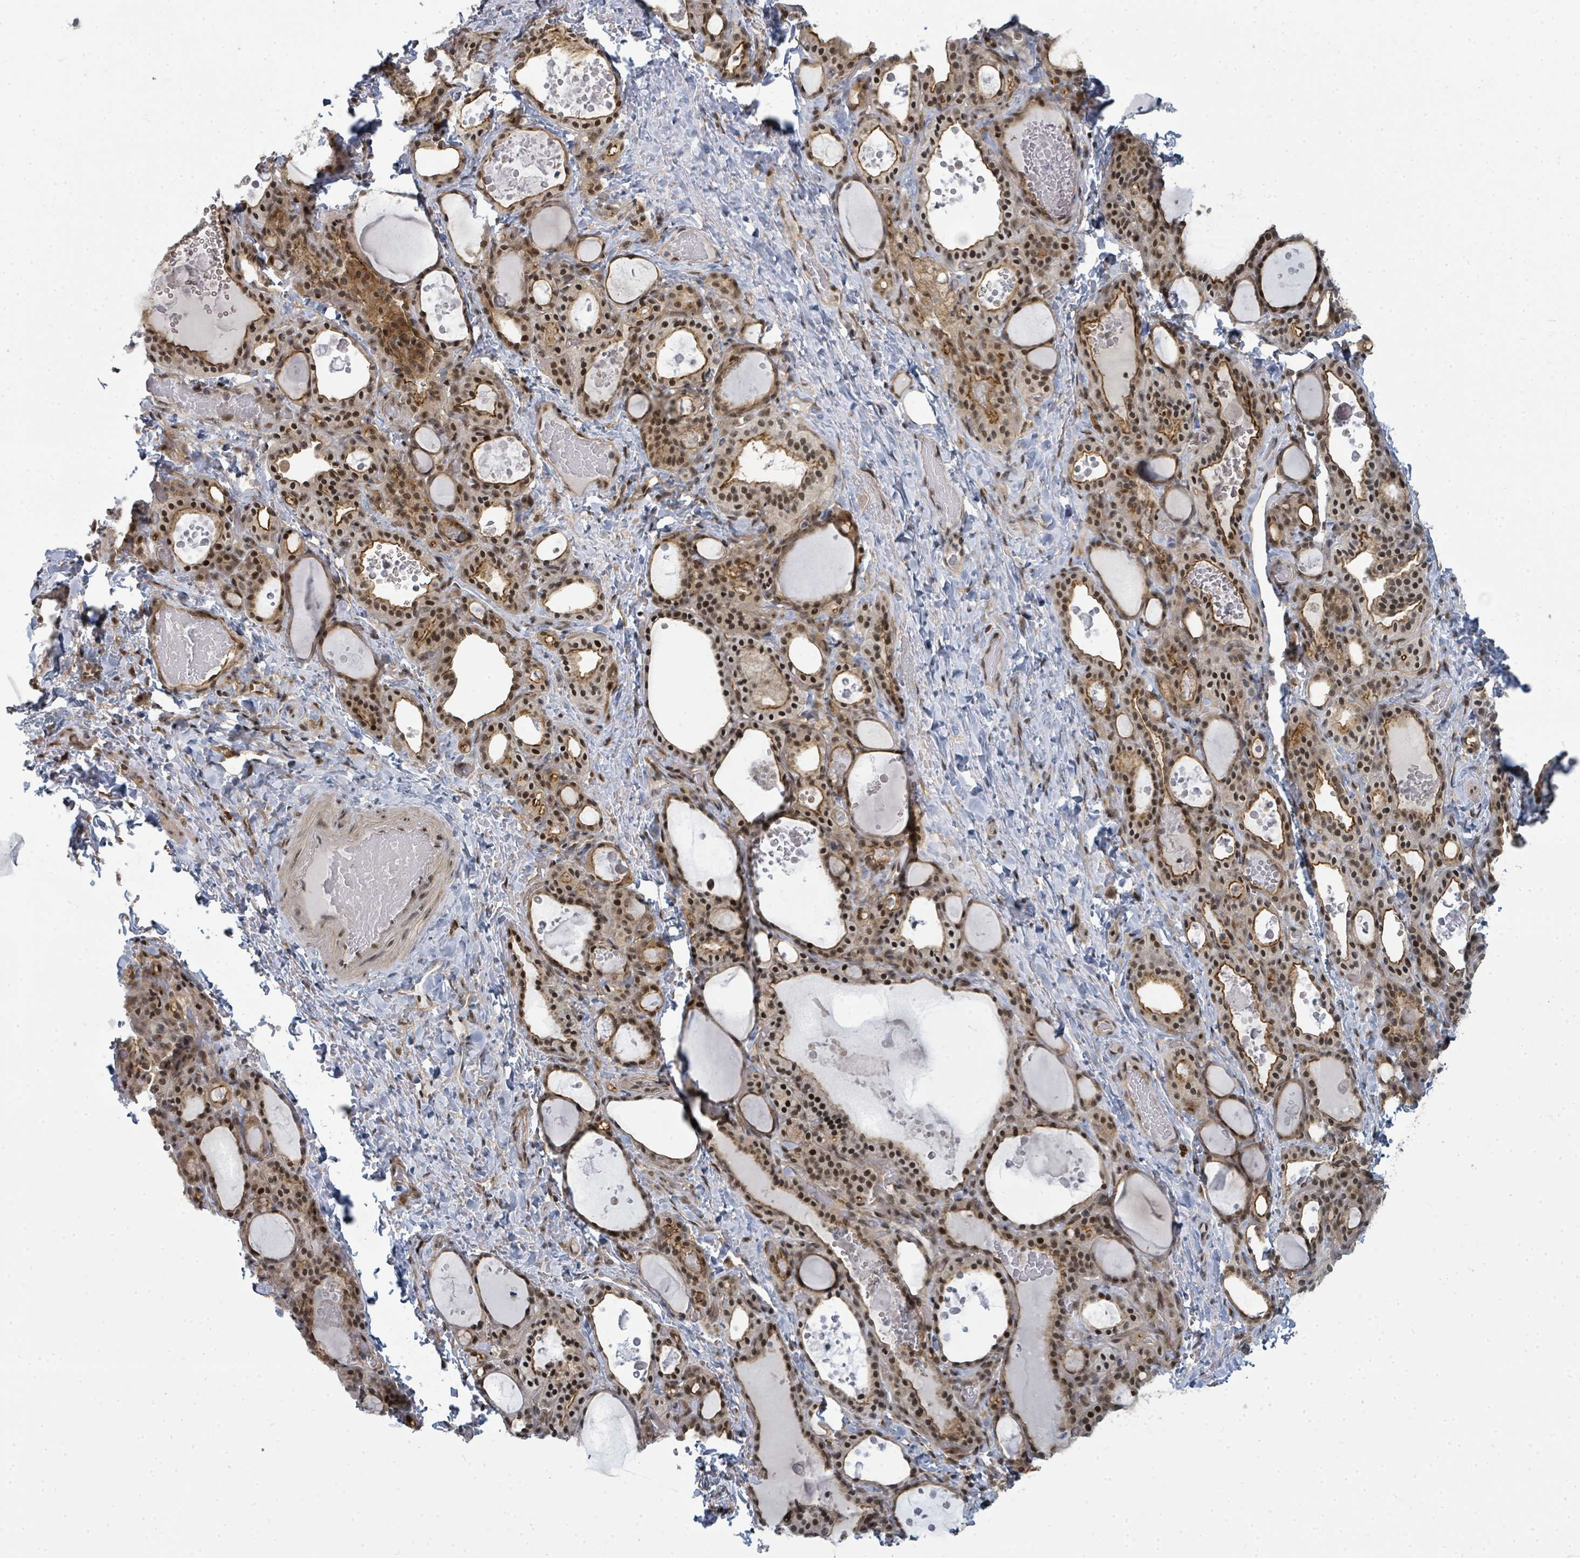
{"staining": {"intensity": "strong", "quantity": ">75%", "location": "cytoplasmic/membranous,nuclear"}, "tissue": "thyroid gland", "cell_type": "Glandular cells", "image_type": "normal", "snomed": [{"axis": "morphology", "description": "Normal tissue, NOS"}, {"axis": "topography", "description": "Thyroid gland"}], "caption": "About >75% of glandular cells in unremarkable thyroid gland show strong cytoplasmic/membranous,nuclear protein staining as visualized by brown immunohistochemical staining.", "gene": "PSMG2", "patient": {"sex": "female", "age": 46}}